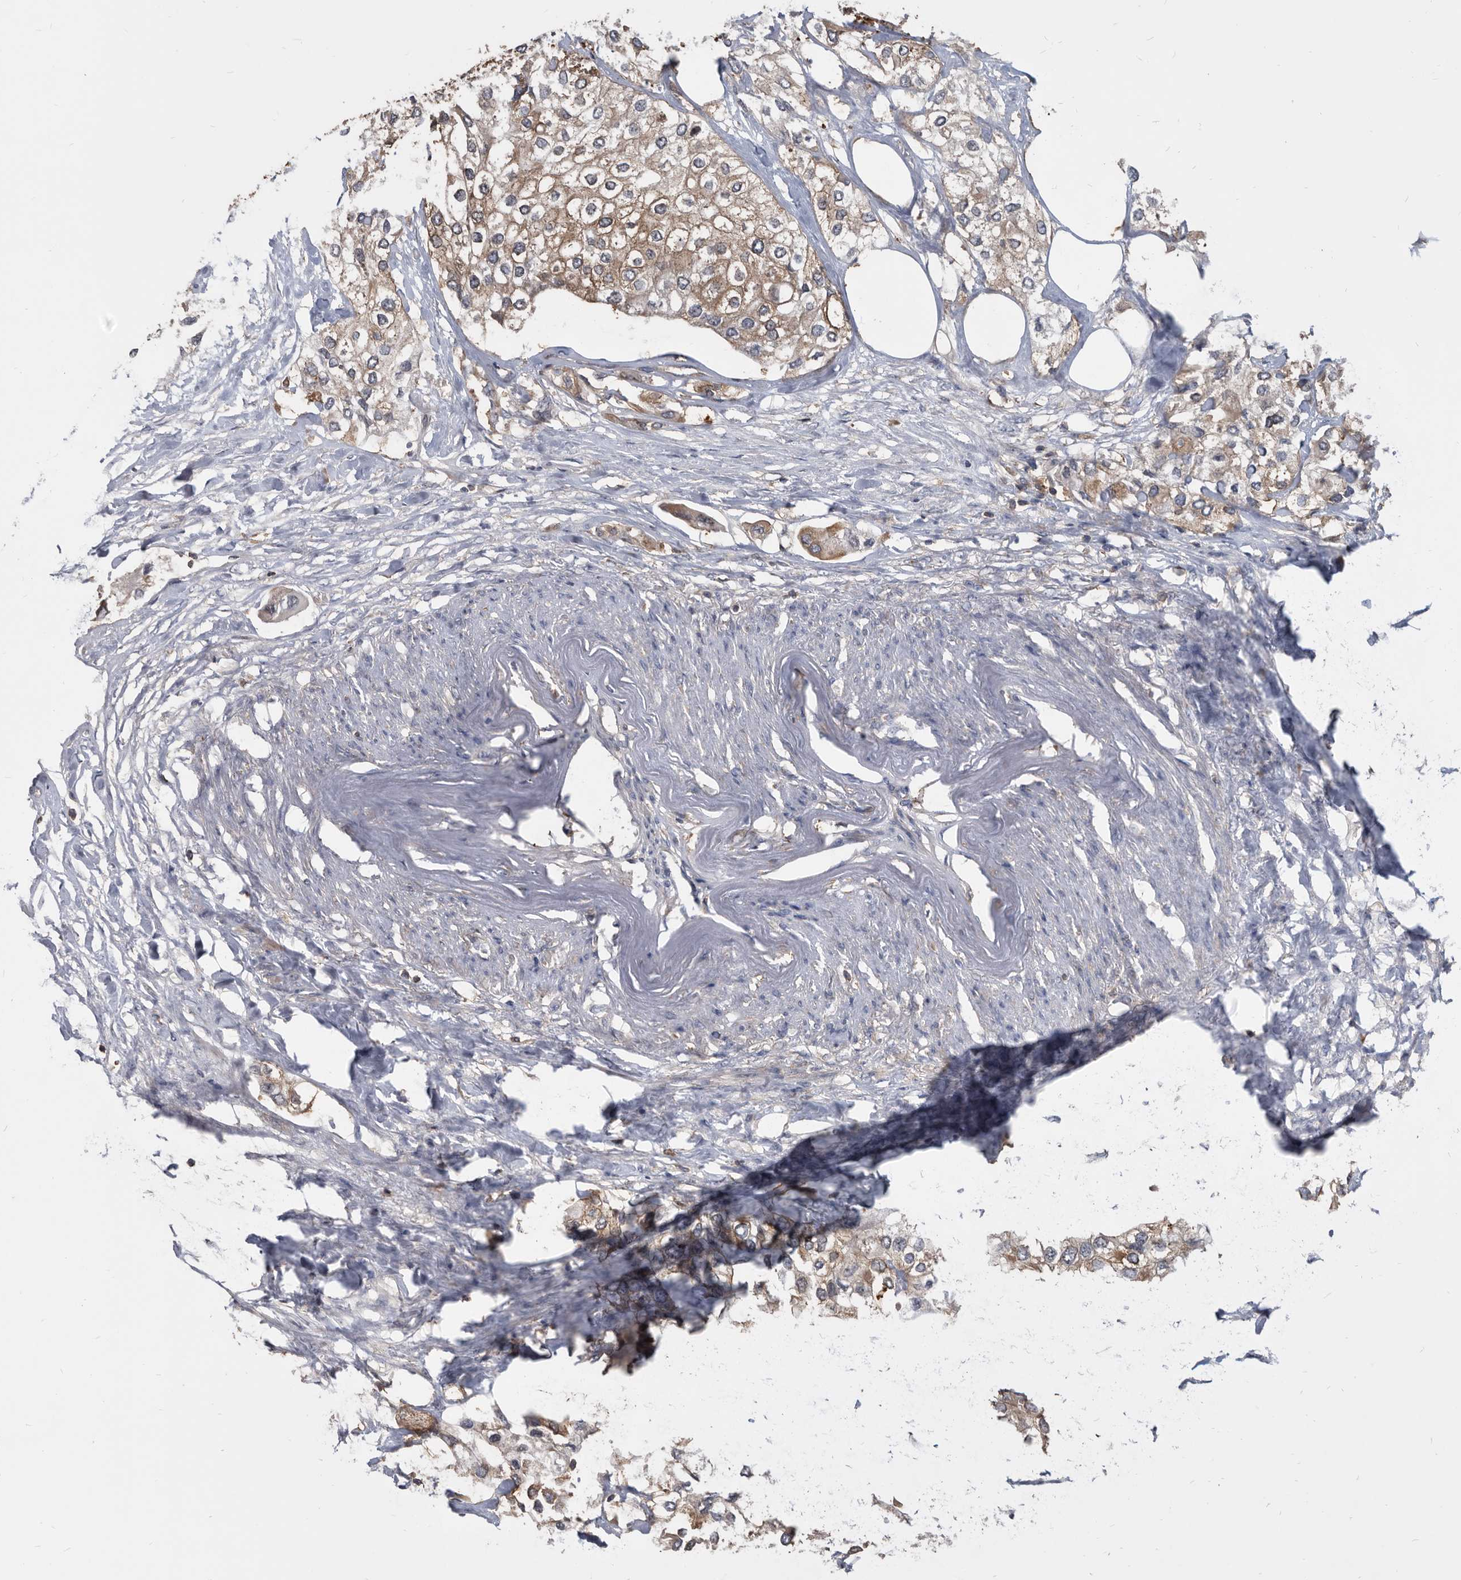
{"staining": {"intensity": "weak", "quantity": "25%-75%", "location": "cytoplasmic/membranous"}, "tissue": "urothelial cancer", "cell_type": "Tumor cells", "image_type": "cancer", "snomed": [{"axis": "morphology", "description": "Urothelial carcinoma, High grade"}, {"axis": "topography", "description": "Urinary bladder"}], "caption": "The micrograph shows a brown stain indicating the presence of a protein in the cytoplasmic/membranous of tumor cells in urothelial carcinoma (high-grade).", "gene": "APEH", "patient": {"sex": "male", "age": 64}}